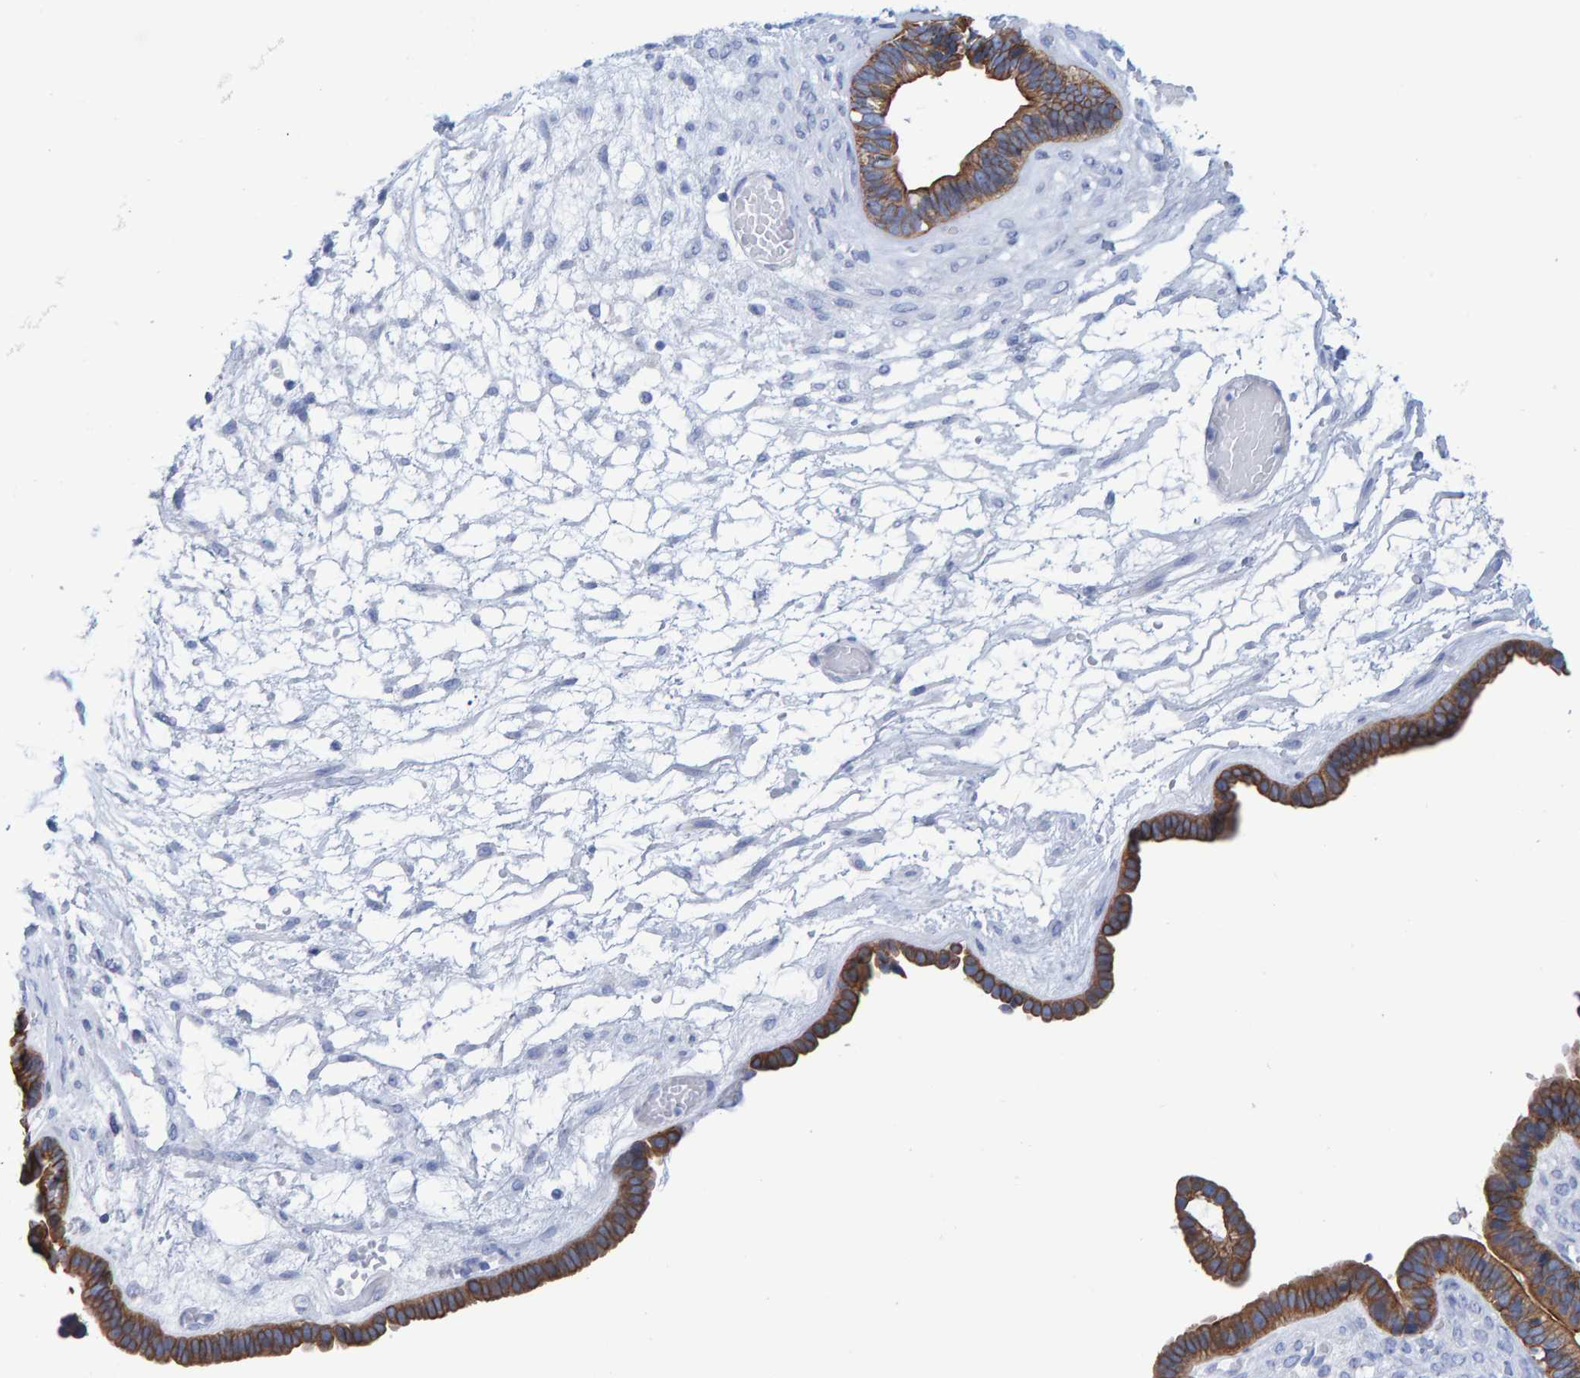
{"staining": {"intensity": "moderate", "quantity": ">75%", "location": "cytoplasmic/membranous"}, "tissue": "ovarian cancer", "cell_type": "Tumor cells", "image_type": "cancer", "snomed": [{"axis": "morphology", "description": "Cystadenocarcinoma, serous, NOS"}, {"axis": "topography", "description": "Ovary"}], "caption": "This photomicrograph shows IHC staining of human serous cystadenocarcinoma (ovarian), with medium moderate cytoplasmic/membranous positivity in approximately >75% of tumor cells.", "gene": "JAKMIP3", "patient": {"sex": "female", "age": 56}}